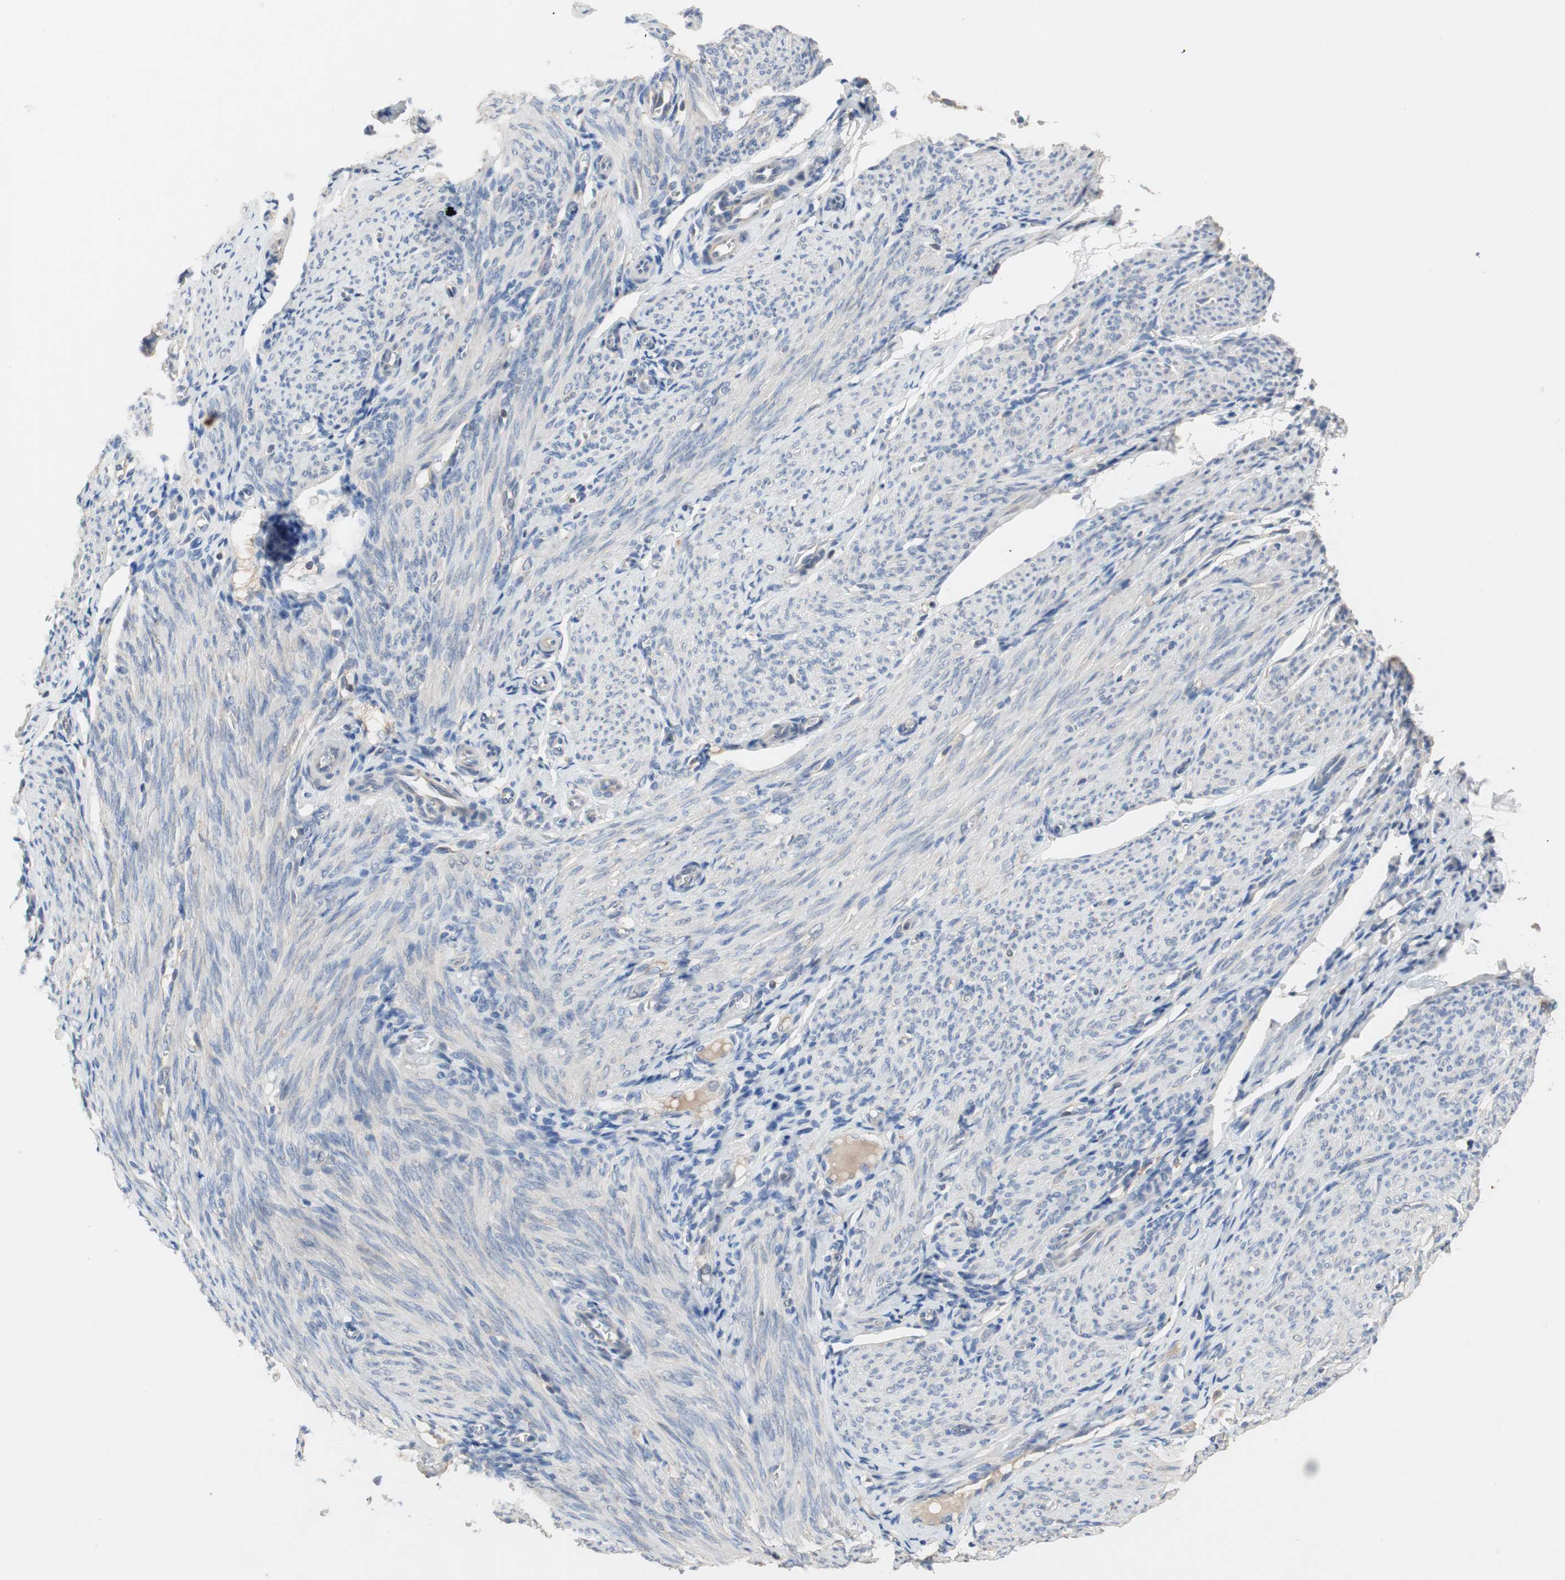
{"staining": {"intensity": "weak", "quantity": "<25%", "location": "cytoplasmic/membranous"}, "tissue": "endometrium", "cell_type": "Cells in endometrial stroma", "image_type": "normal", "snomed": [{"axis": "morphology", "description": "Normal tissue, NOS"}, {"axis": "topography", "description": "Endometrium"}], "caption": "IHC of benign endometrium exhibits no positivity in cells in endometrial stroma.", "gene": "ADAP1", "patient": {"sex": "female", "age": 61}}